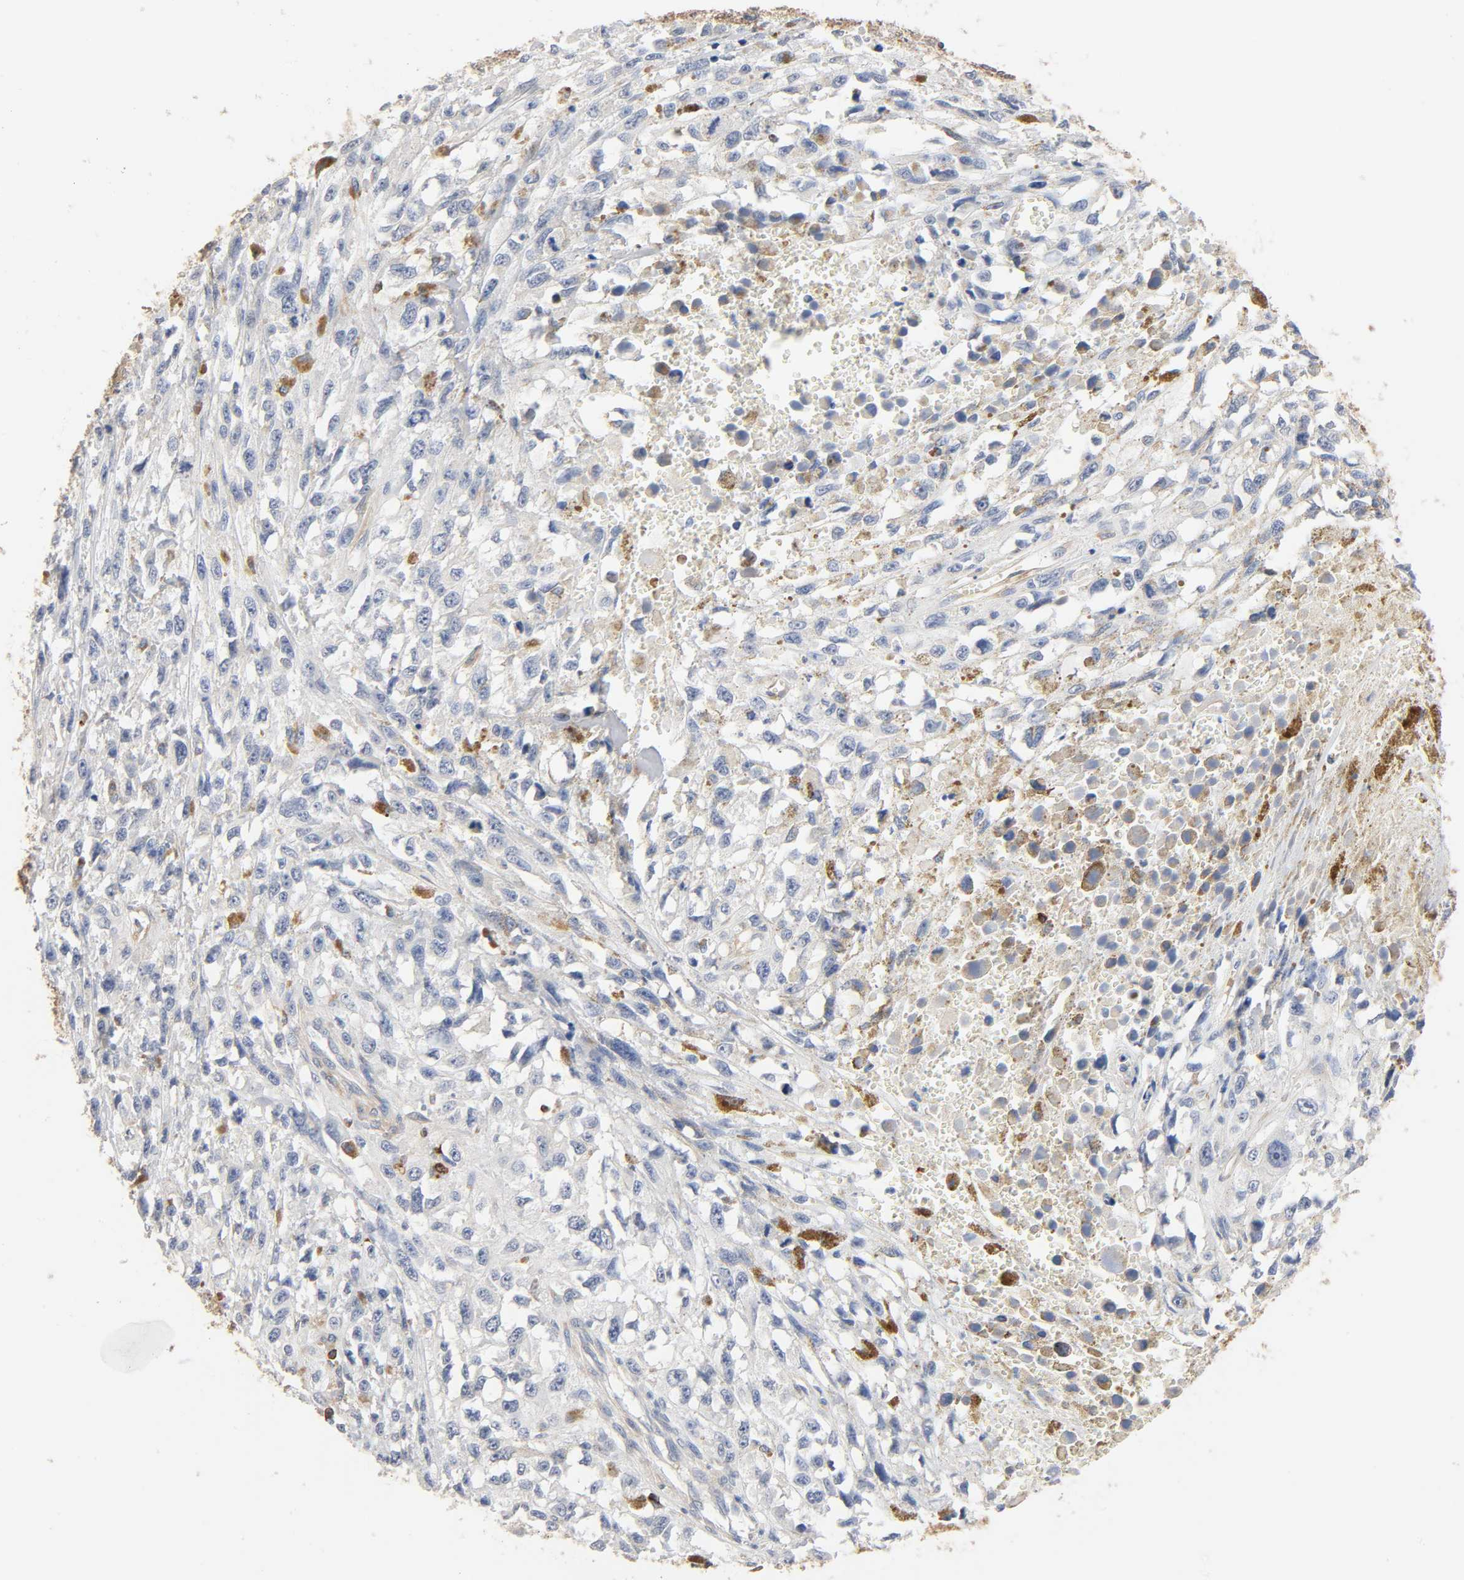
{"staining": {"intensity": "negative", "quantity": "none", "location": "none"}, "tissue": "melanoma", "cell_type": "Tumor cells", "image_type": "cancer", "snomed": [{"axis": "morphology", "description": "Malignant melanoma, Metastatic site"}, {"axis": "topography", "description": "Lymph node"}], "caption": "Immunohistochemical staining of human malignant melanoma (metastatic site) reveals no significant expression in tumor cells.", "gene": "BIN1", "patient": {"sex": "male", "age": 59}}